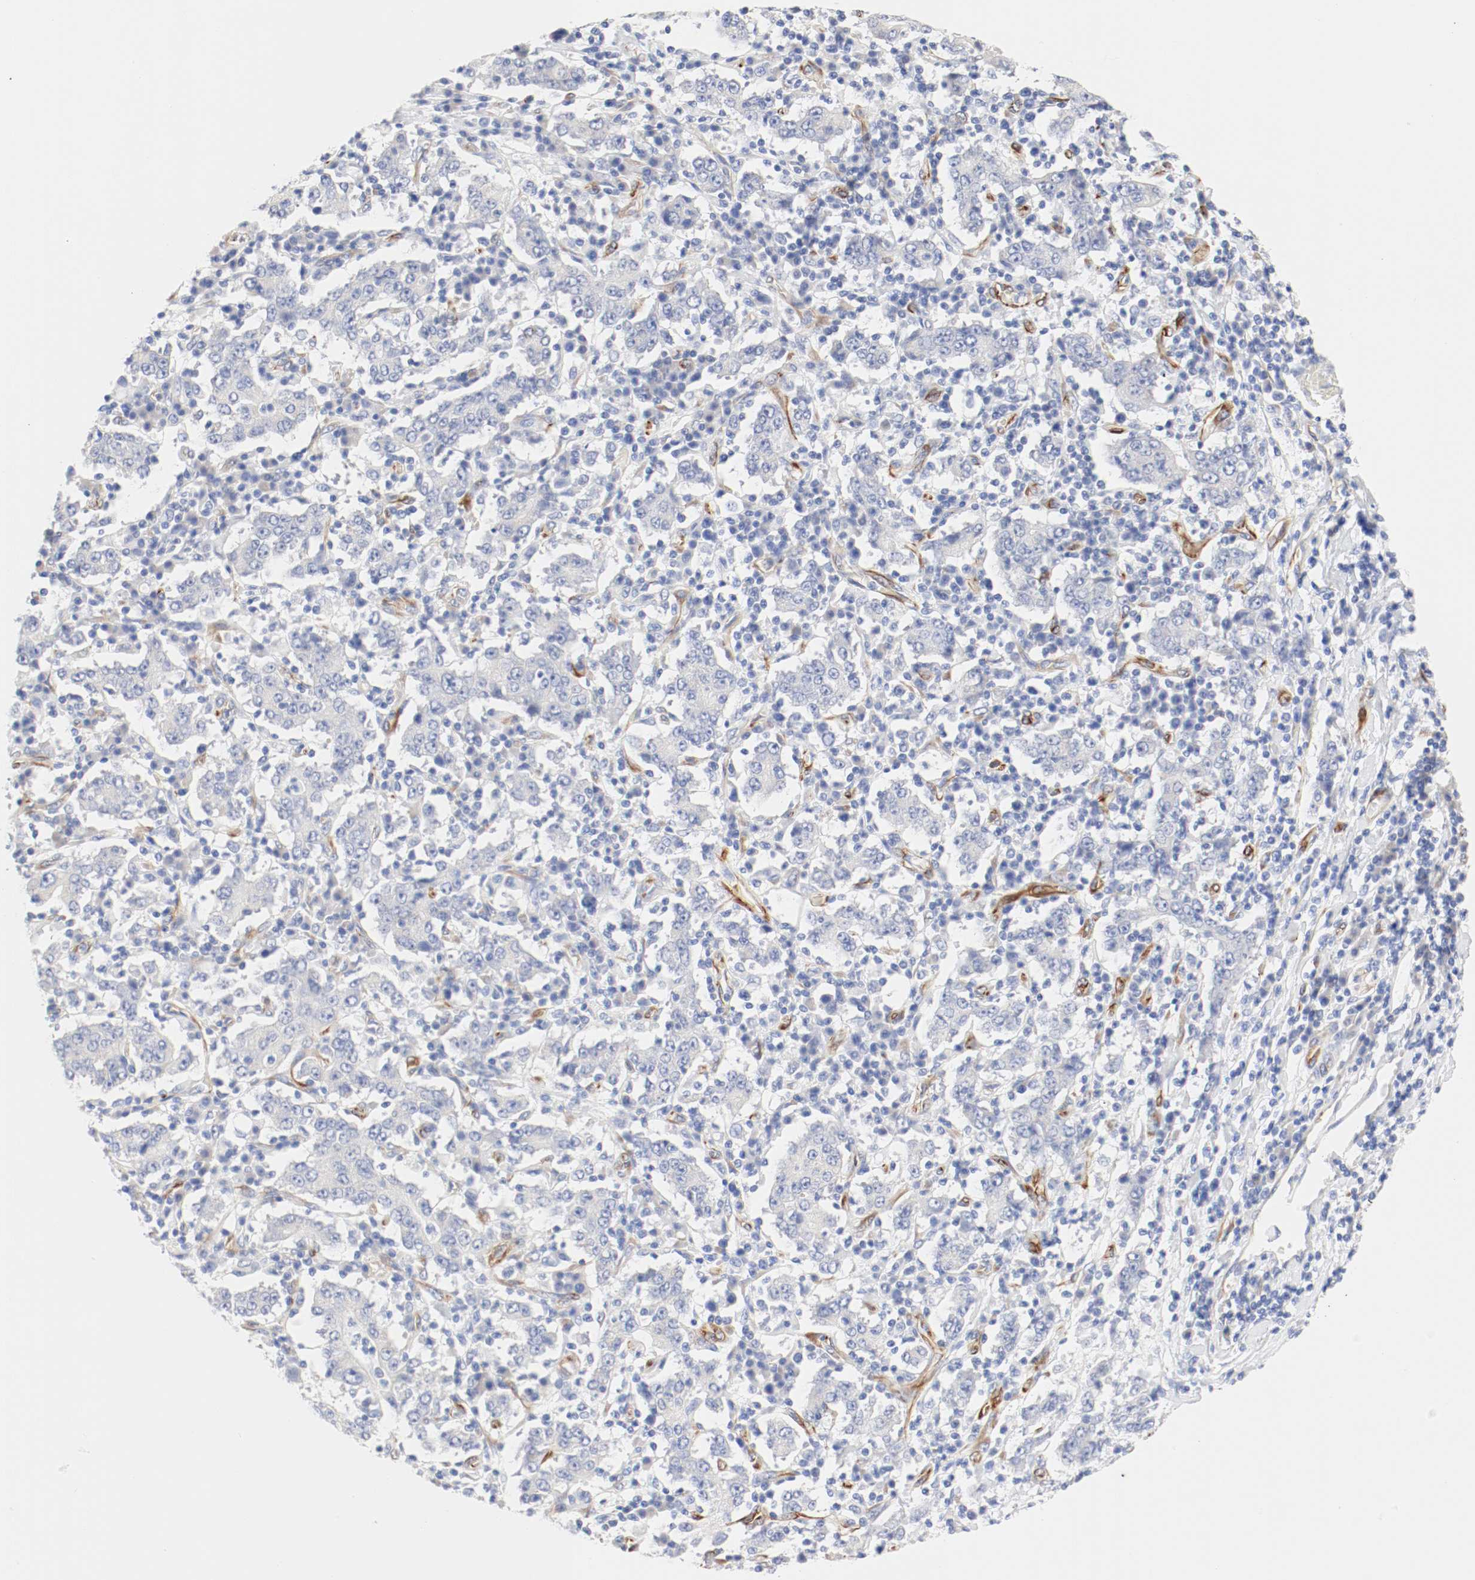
{"staining": {"intensity": "moderate", "quantity": ">75%", "location": "cytoplasmic/membranous"}, "tissue": "stomach cancer", "cell_type": "Tumor cells", "image_type": "cancer", "snomed": [{"axis": "morphology", "description": "Normal tissue, NOS"}, {"axis": "morphology", "description": "Adenocarcinoma, NOS"}, {"axis": "topography", "description": "Stomach, upper"}, {"axis": "topography", "description": "Stomach"}], "caption": "DAB immunohistochemical staining of stomach adenocarcinoma exhibits moderate cytoplasmic/membranous protein expression in about >75% of tumor cells.", "gene": "GIT1", "patient": {"sex": "male", "age": 59}}